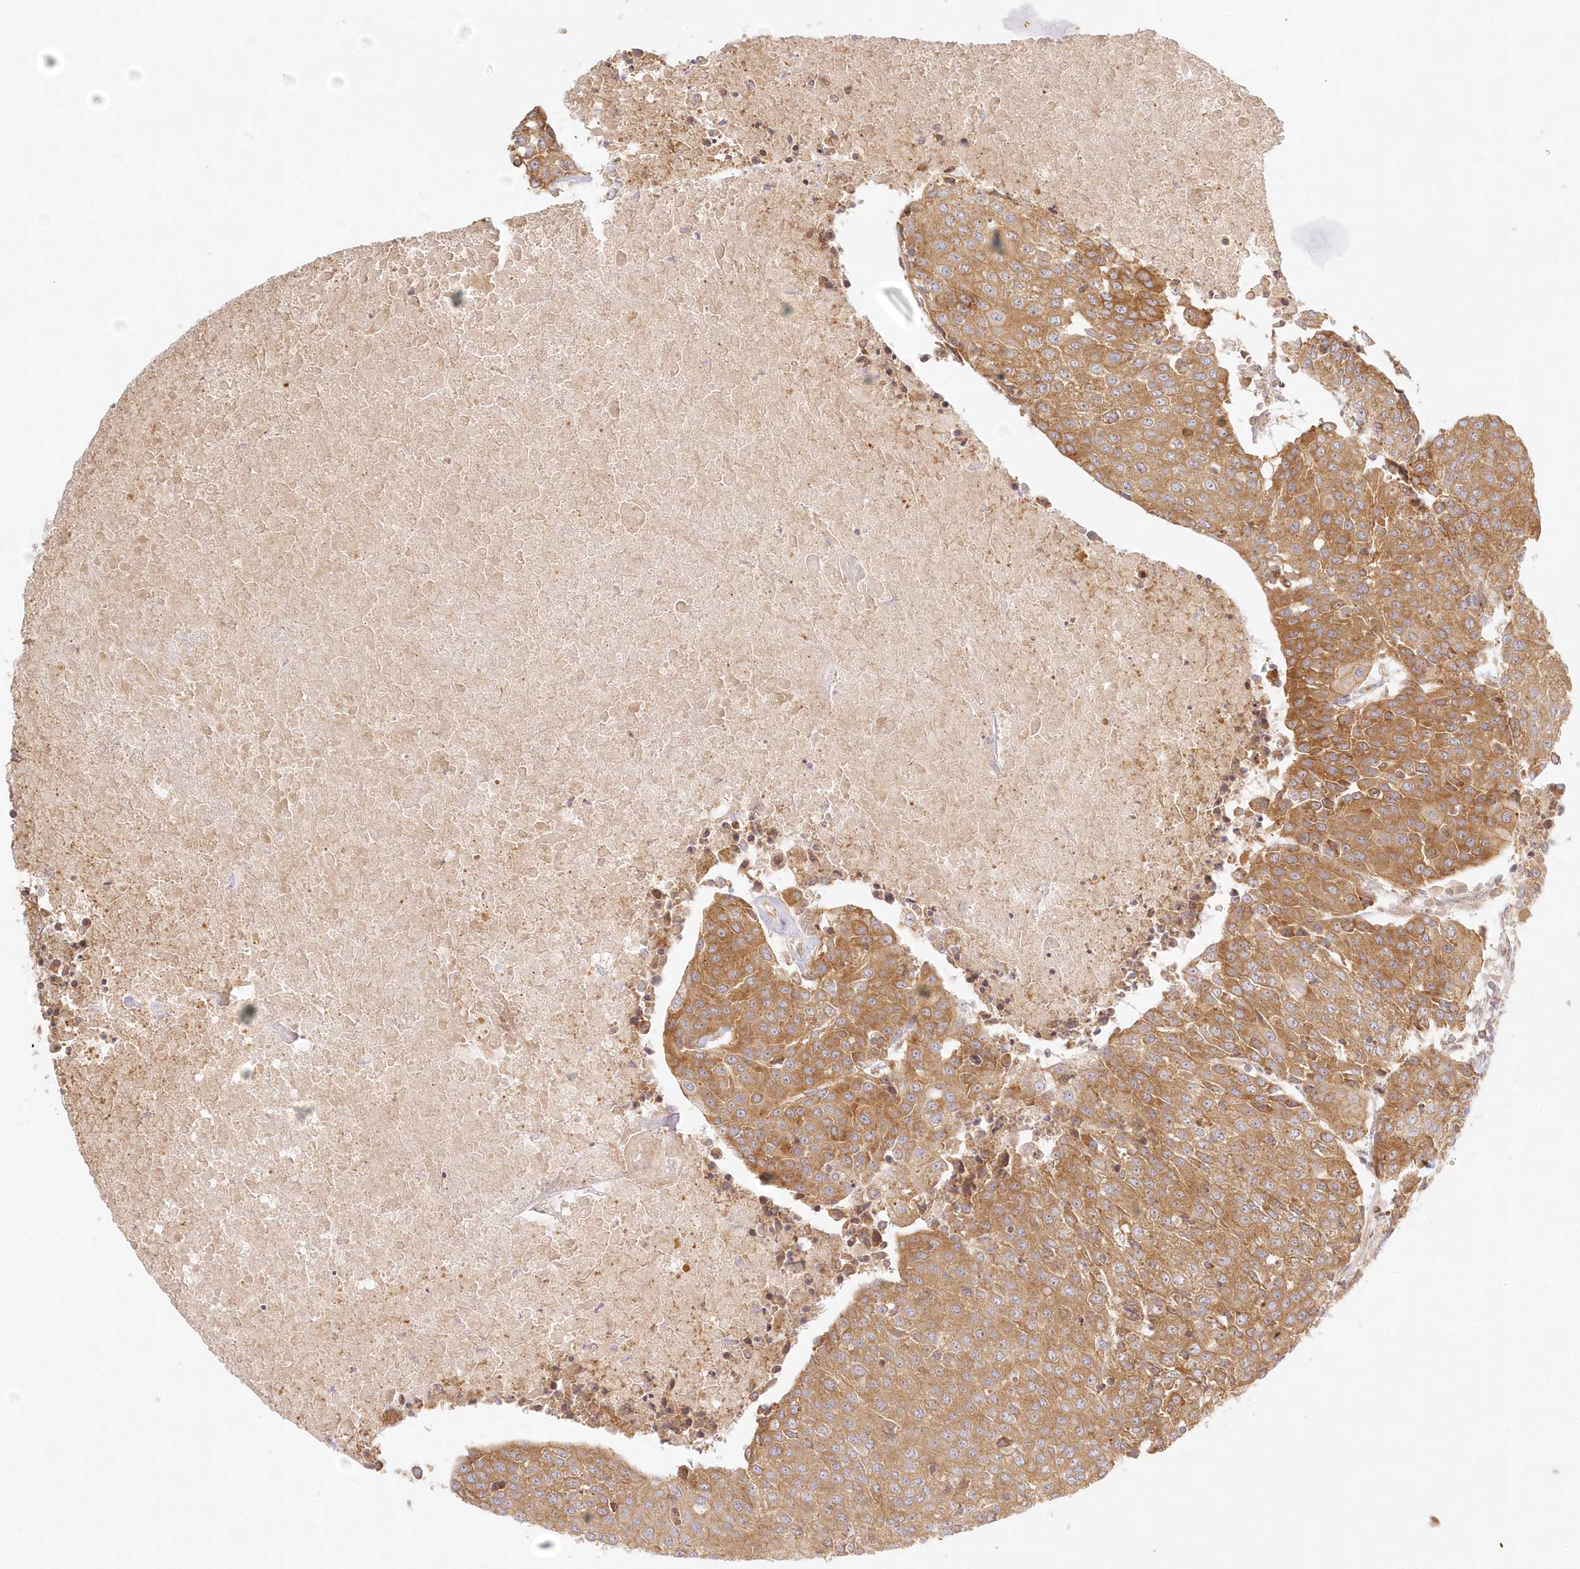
{"staining": {"intensity": "moderate", "quantity": ">75%", "location": "cytoplasmic/membranous"}, "tissue": "urothelial cancer", "cell_type": "Tumor cells", "image_type": "cancer", "snomed": [{"axis": "morphology", "description": "Urothelial carcinoma, High grade"}, {"axis": "topography", "description": "Urinary bladder"}], "caption": "This image exhibits immunohistochemistry staining of urothelial cancer, with medium moderate cytoplasmic/membranous expression in approximately >75% of tumor cells.", "gene": "KIAA0232", "patient": {"sex": "female", "age": 85}}